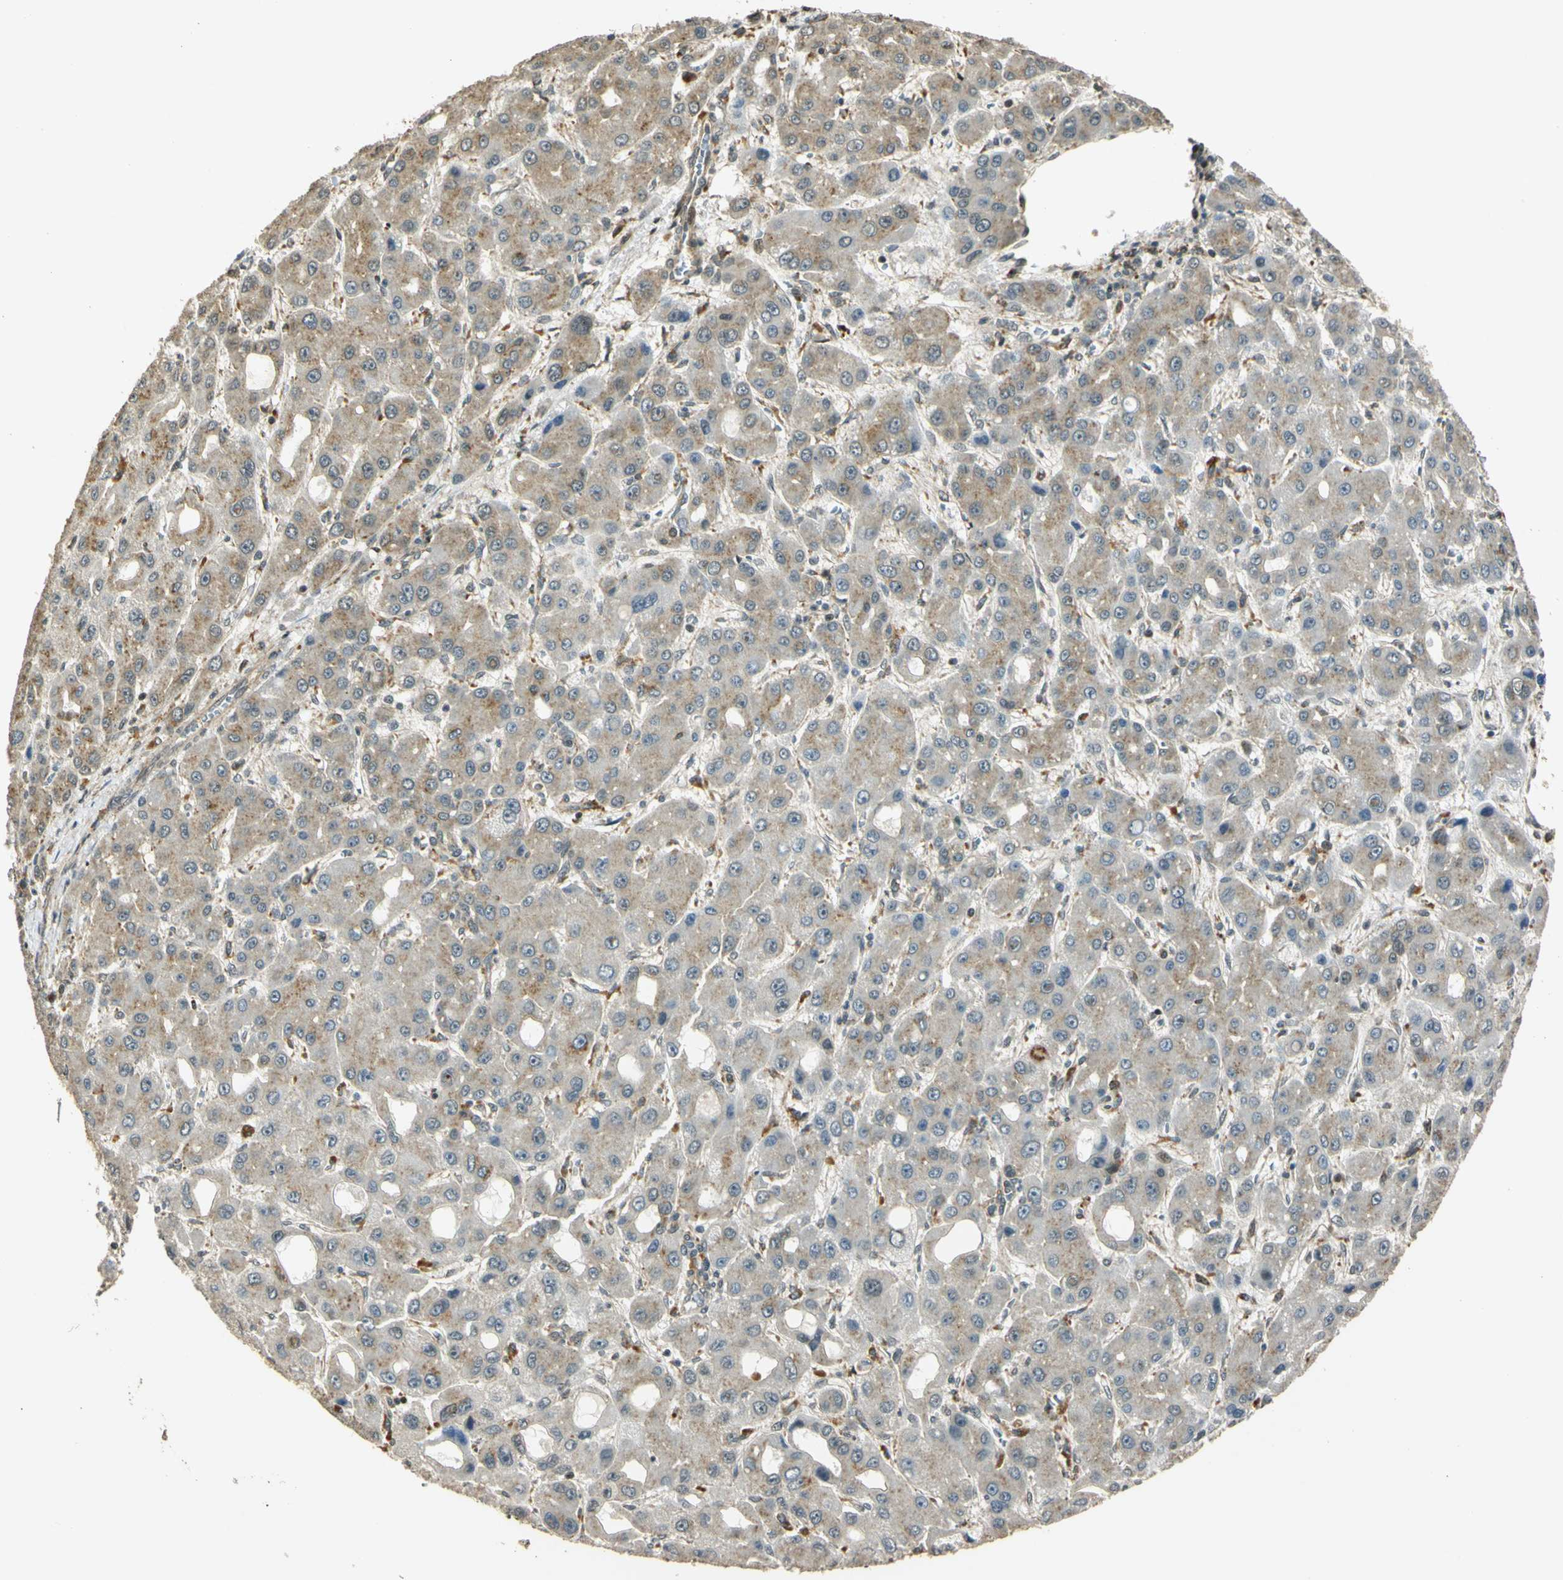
{"staining": {"intensity": "weak", "quantity": "25%-75%", "location": "cytoplasmic/membranous"}, "tissue": "liver cancer", "cell_type": "Tumor cells", "image_type": "cancer", "snomed": [{"axis": "morphology", "description": "Carcinoma, Hepatocellular, NOS"}, {"axis": "topography", "description": "Liver"}], "caption": "Weak cytoplasmic/membranous expression is present in approximately 25%-75% of tumor cells in liver cancer (hepatocellular carcinoma).", "gene": "LAMTOR1", "patient": {"sex": "male", "age": 55}}